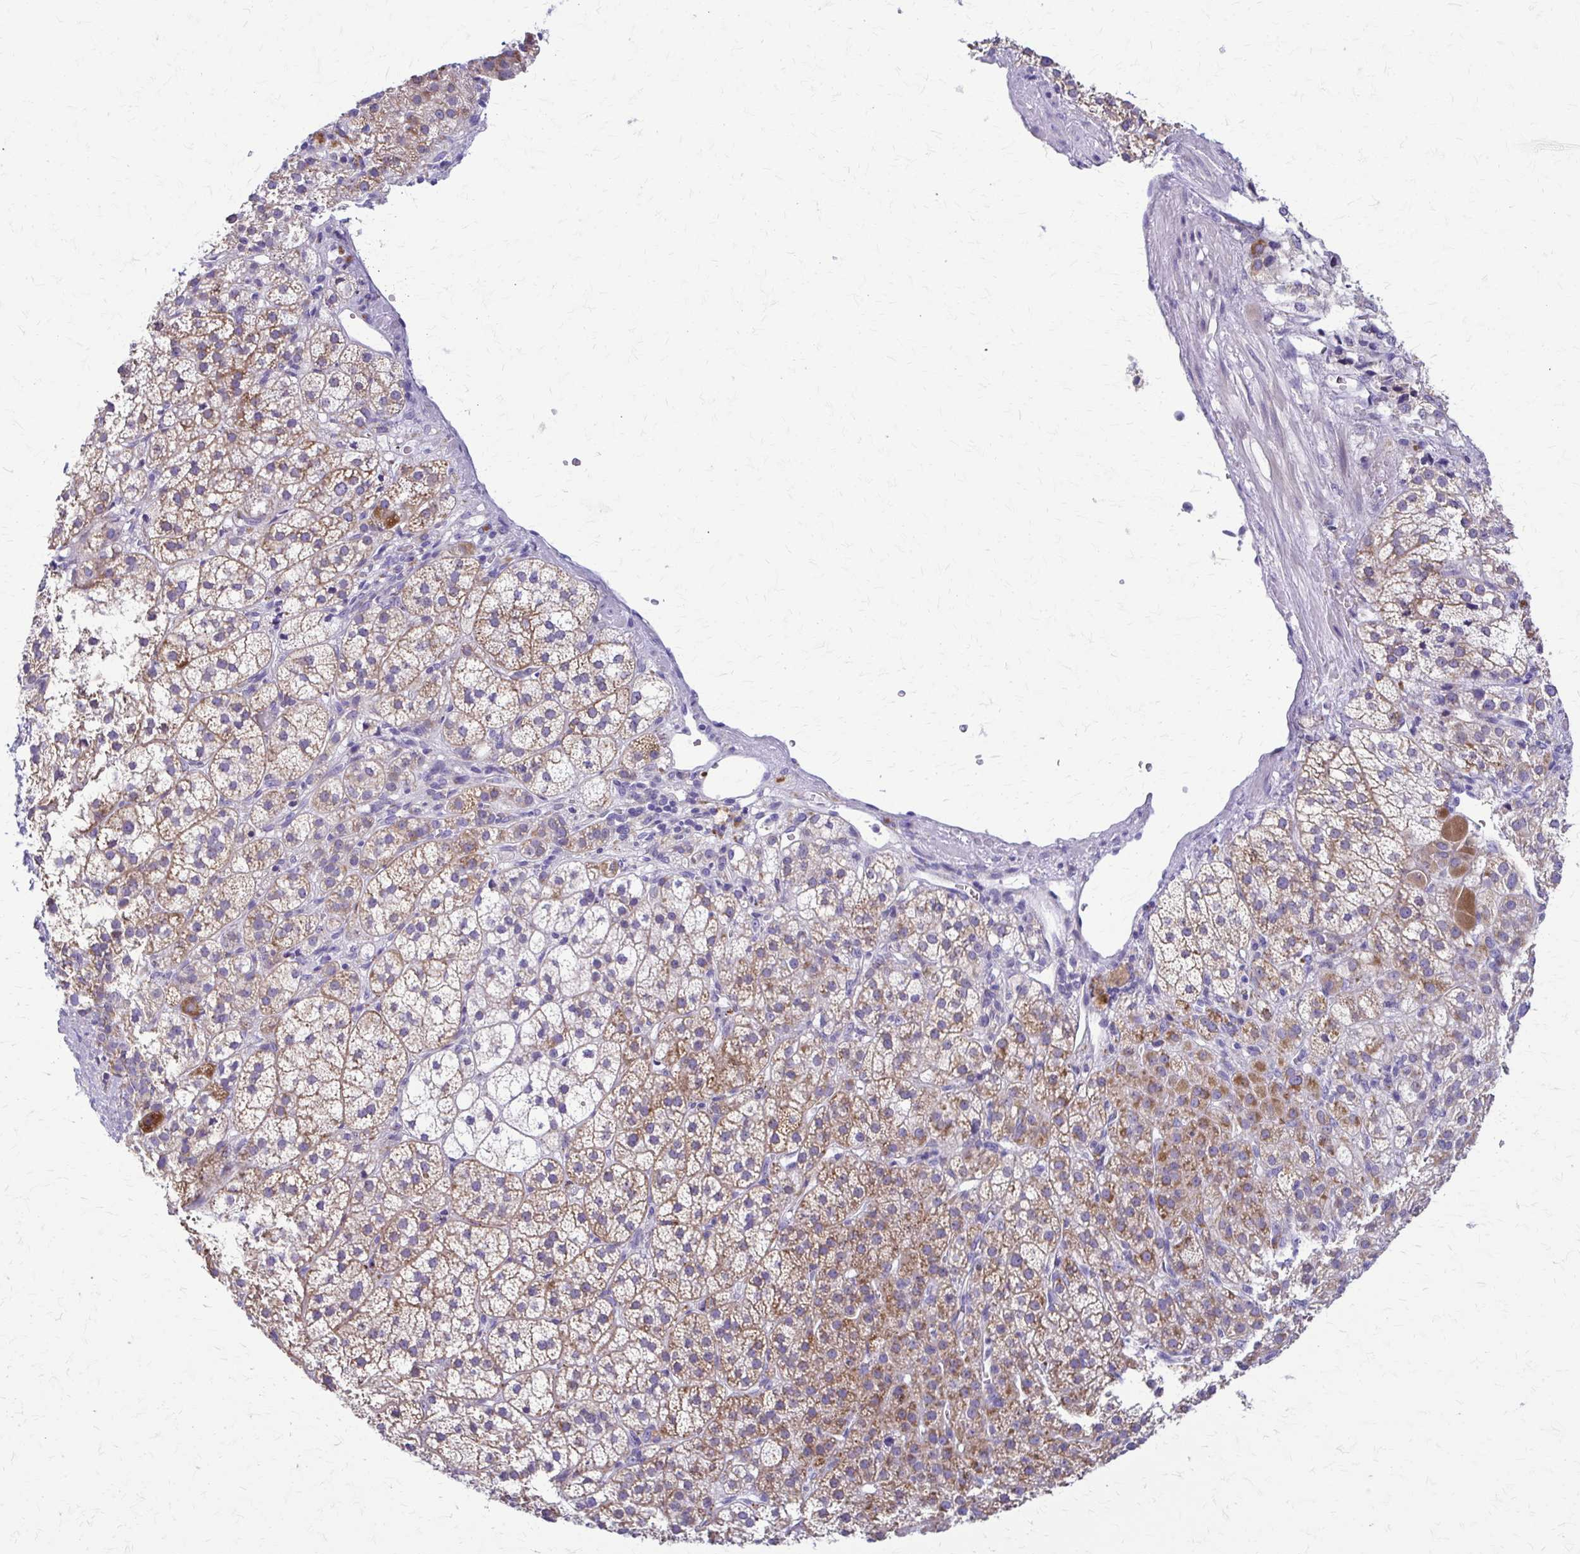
{"staining": {"intensity": "moderate", "quantity": "25%-75%", "location": "cytoplasmic/membranous"}, "tissue": "adrenal gland", "cell_type": "Glandular cells", "image_type": "normal", "snomed": [{"axis": "morphology", "description": "Normal tissue, NOS"}, {"axis": "topography", "description": "Adrenal gland"}], "caption": "A medium amount of moderate cytoplasmic/membranous staining is identified in about 25%-75% of glandular cells in unremarkable adrenal gland.", "gene": "SAMD13", "patient": {"sex": "female", "age": 60}}